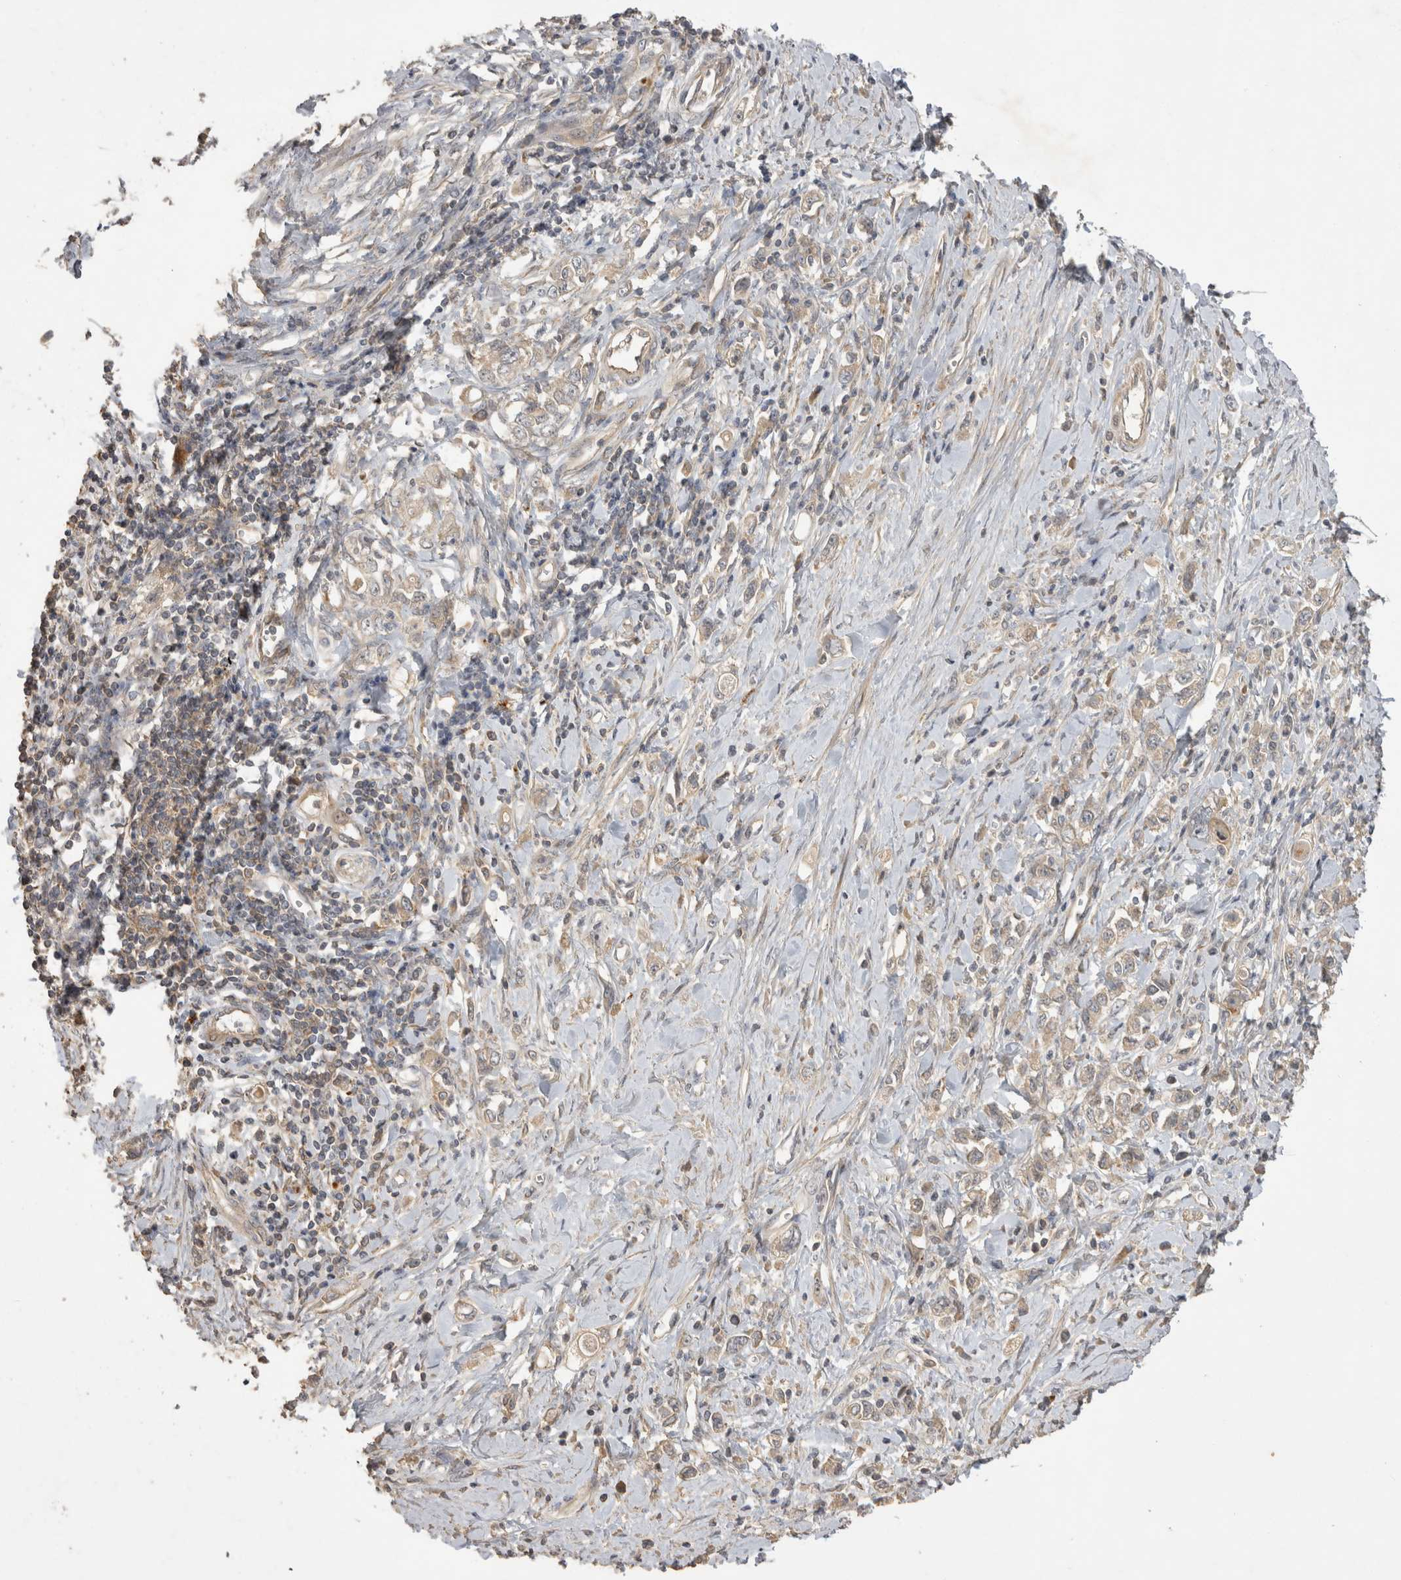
{"staining": {"intensity": "weak", "quantity": "<25%", "location": "cytoplasmic/membranous"}, "tissue": "stomach cancer", "cell_type": "Tumor cells", "image_type": "cancer", "snomed": [{"axis": "morphology", "description": "Adenocarcinoma, NOS"}, {"axis": "topography", "description": "Stomach"}], "caption": "Immunohistochemistry photomicrograph of neoplastic tissue: human stomach adenocarcinoma stained with DAB shows no significant protein positivity in tumor cells.", "gene": "PPP1R42", "patient": {"sex": "female", "age": 76}}